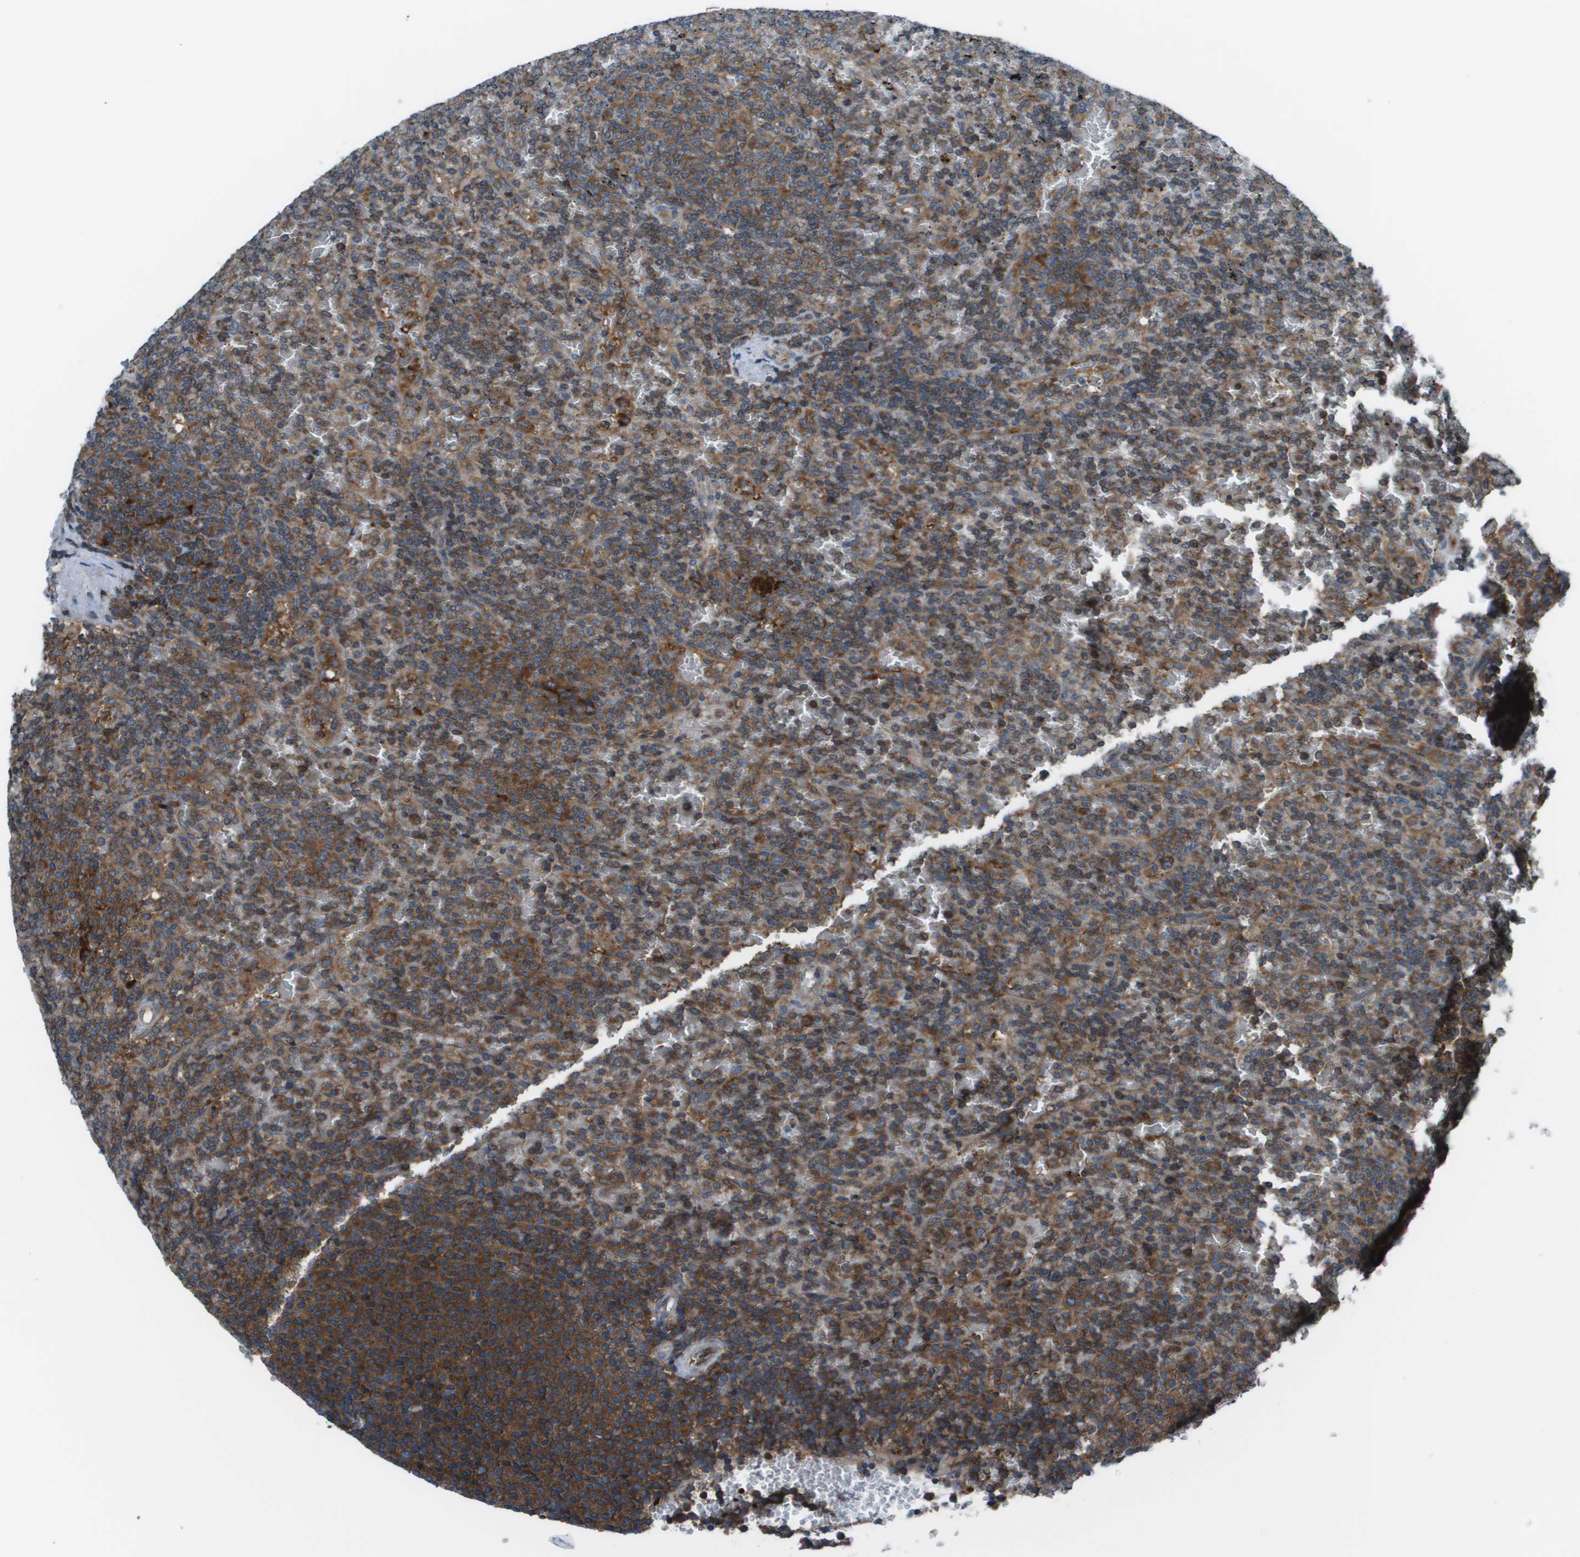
{"staining": {"intensity": "moderate", "quantity": ">75%", "location": "cytoplasmic/membranous"}, "tissue": "lymphoma", "cell_type": "Tumor cells", "image_type": "cancer", "snomed": [{"axis": "morphology", "description": "Malignant lymphoma, non-Hodgkin's type, Low grade"}, {"axis": "topography", "description": "Spleen"}], "caption": "Malignant lymphoma, non-Hodgkin's type (low-grade) stained for a protein exhibits moderate cytoplasmic/membranous positivity in tumor cells.", "gene": "EIF3B", "patient": {"sex": "female", "age": 77}}